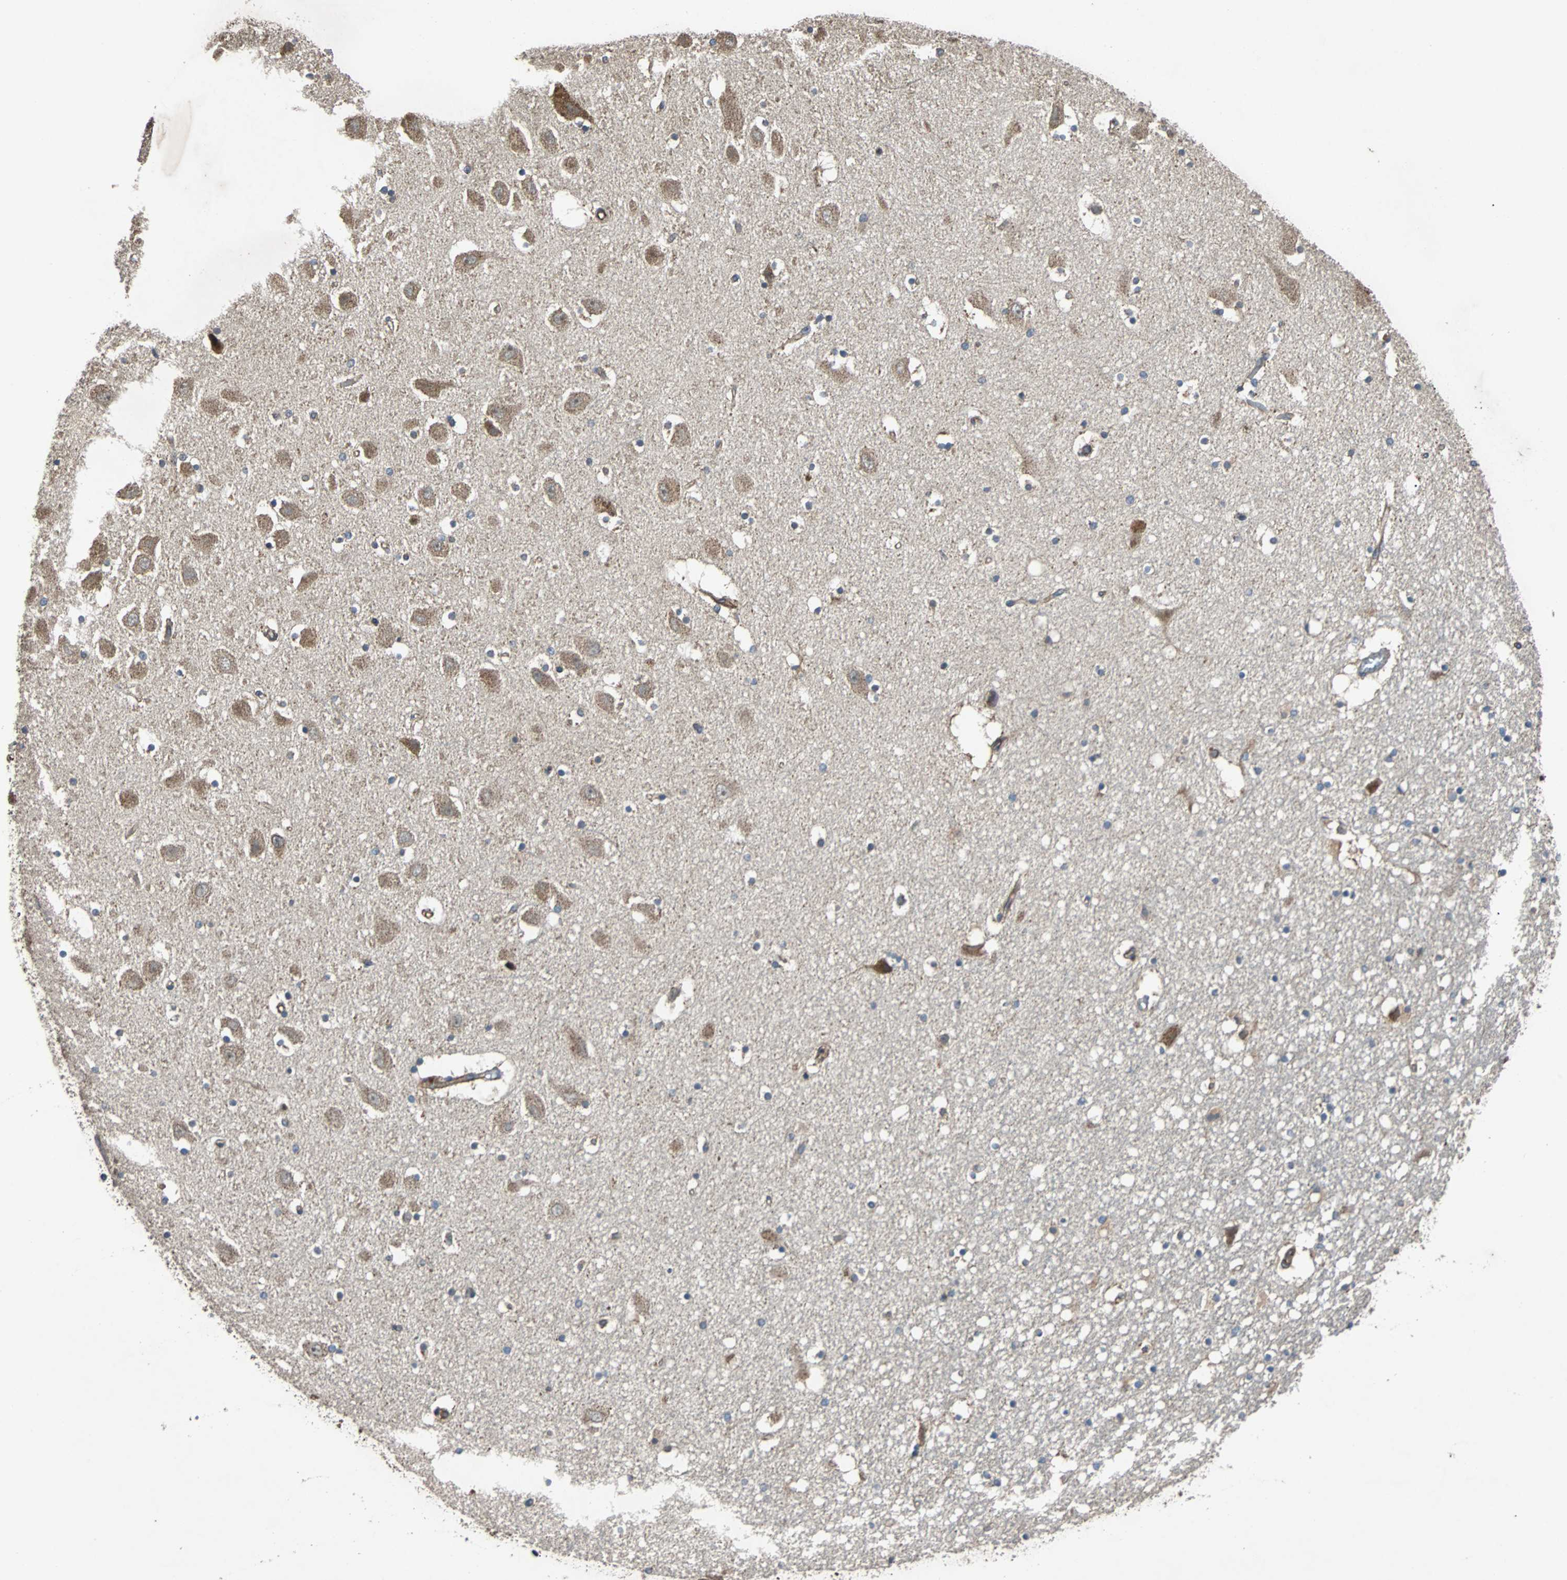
{"staining": {"intensity": "moderate", "quantity": "25%-75%", "location": "cytoplasmic/membranous"}, "tissue": "hippocampus", "cell_type": "Glial cells", "image_type": "normal", "snomed": [{"axis": "morphology", "description": "Normal tissue, NOS"}, {"axis": "topography", "description": "Hippocampus"}], "caption": "Hippocampus stained with DAB immunohistochemistry reveals medium levels of moderate cytoplasmic/membranous positivity in approximately 25%-75% of glial cells. The staining is performed using DAB brown chromogen to label protein expression. The nuclei are counter-stained blue using hematoxylin.", "gene": "ACTR3", "patient": {"sex": "male", "age": 45}}